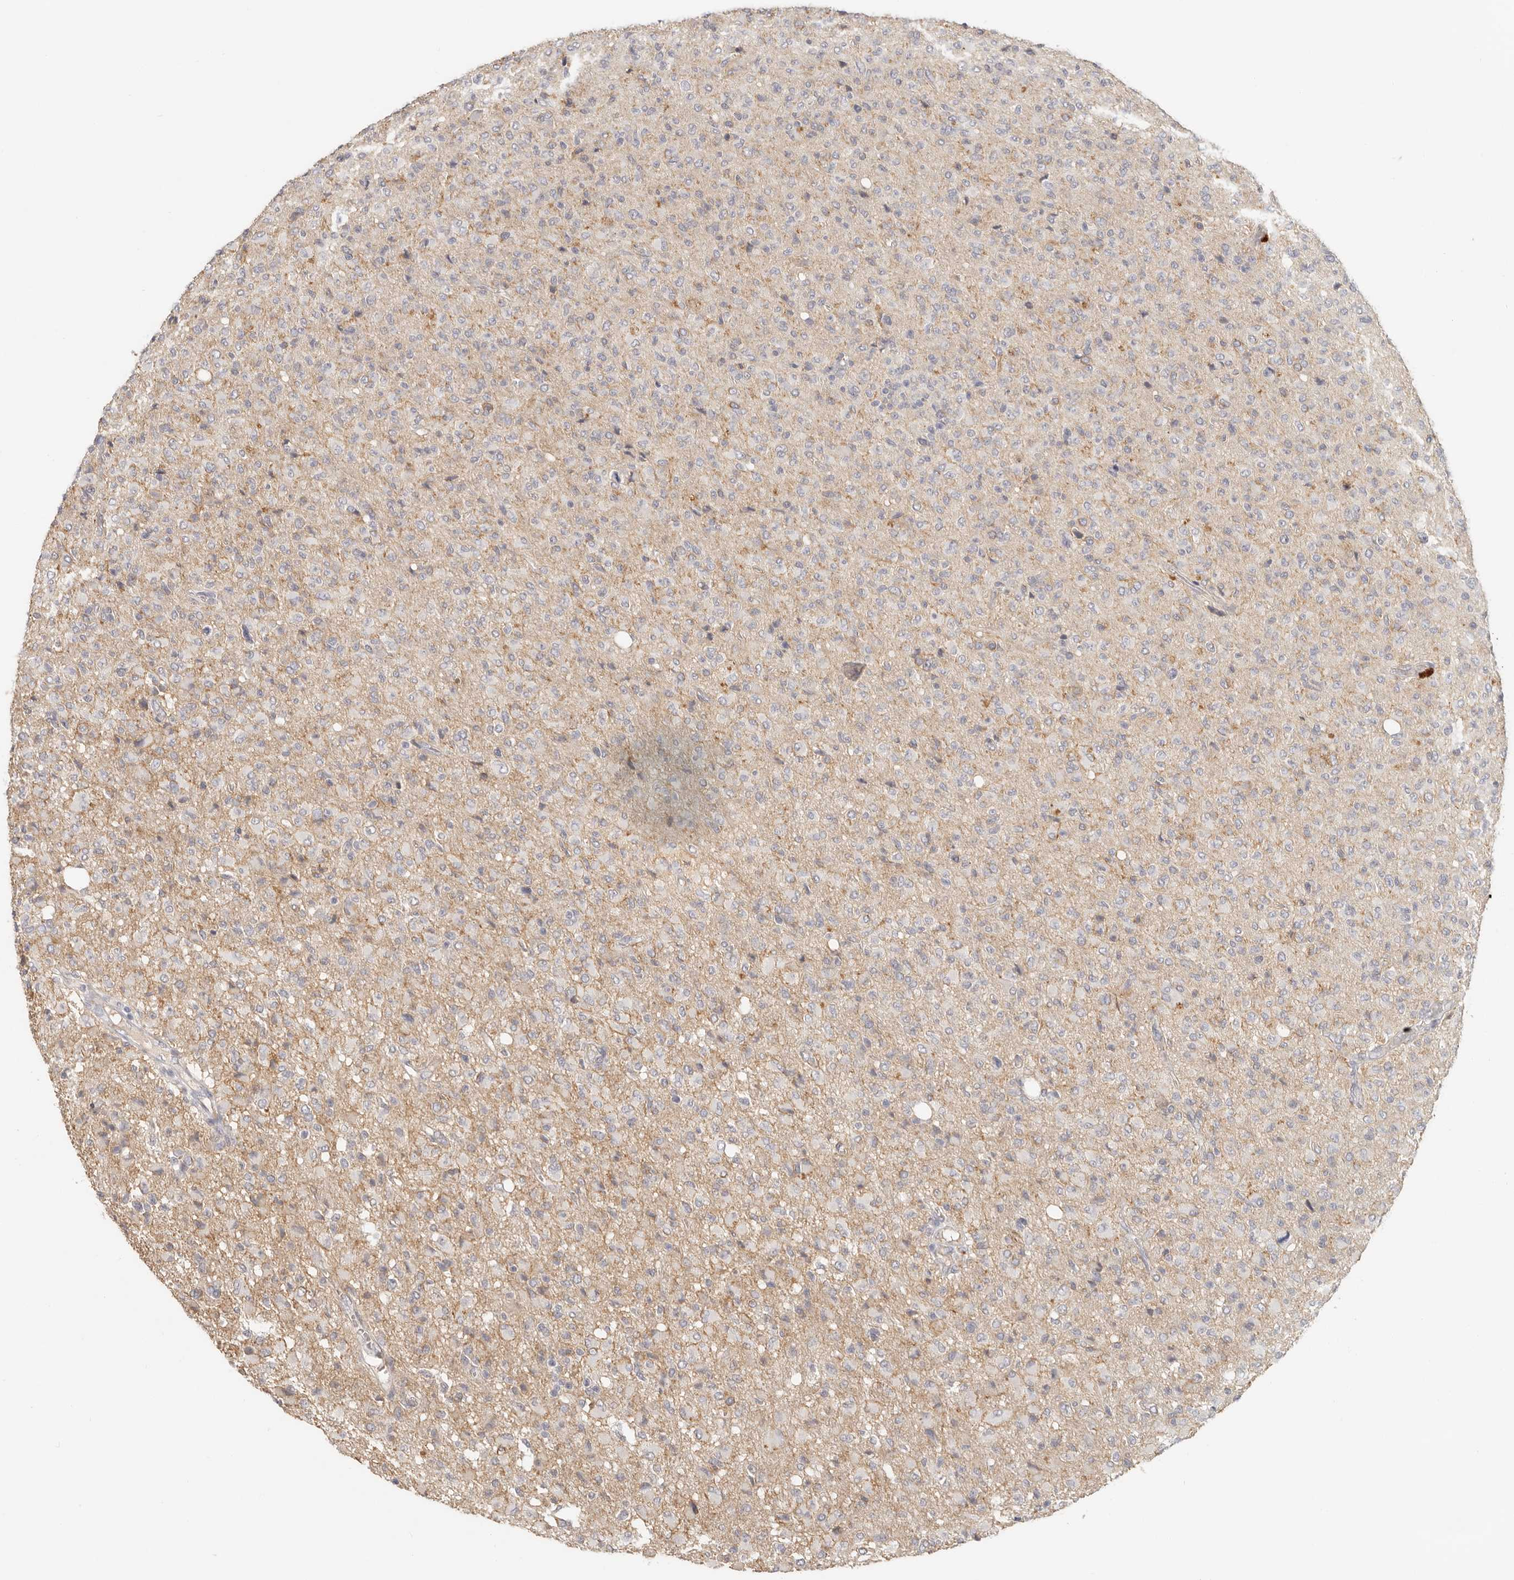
{"staining": {"intensity": "weak", "quantity": "<25%", "location": "cytoplasmic/membranous"}, "tissue": "glioma", "cell_type": "Tumor cells", "image_type": "cancer", "snomed": [{"axis": "morphology", "description": "Glioma, malignant, High grade"}, {"axis": "topography", "description": "Brain"}], "caption": "A histopathology image of human malignant glioma (high-grade) is negative for staining in tumor cells.", "gene": "ANXA9", "patient": {"sex": "female", "age": 57}}